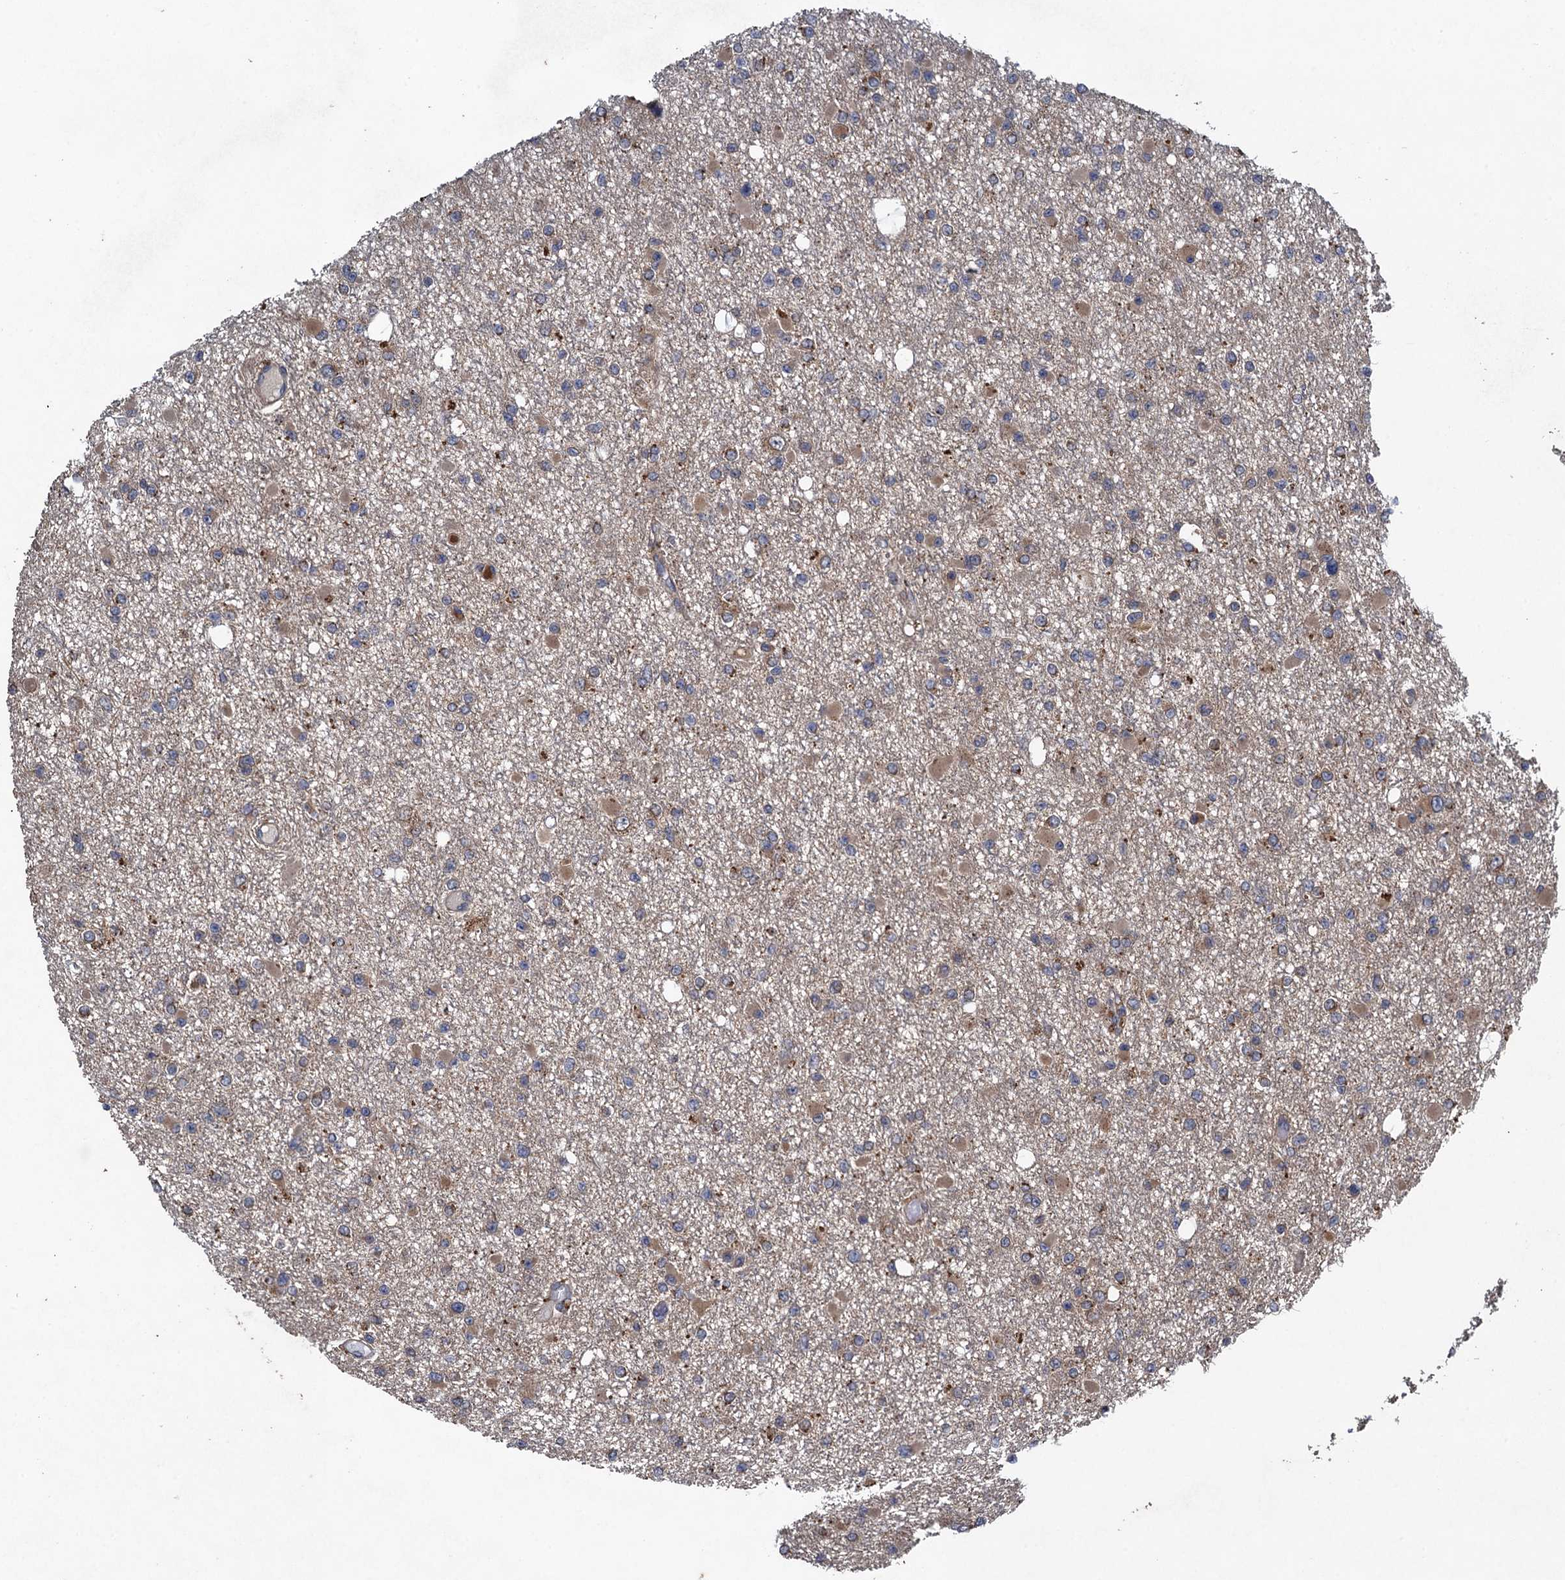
{"staining": {"intensity": "negative", "quantity": "none", "location": "none"}, "tissue": "glioma", "cell_type": "Tumor cells", "image_type": "cancer", "snomed": [{"axis": "morphology", "description": "Glioma, malignant, Low grade"}, {"axis": "topography", "description": "Brain"}], "caption": "IHC of low-grade glioma (malignant) reveals no staining in tumor cells.", "gene": "CNTN5", "patient": {"sex": "female", "age": 22}}